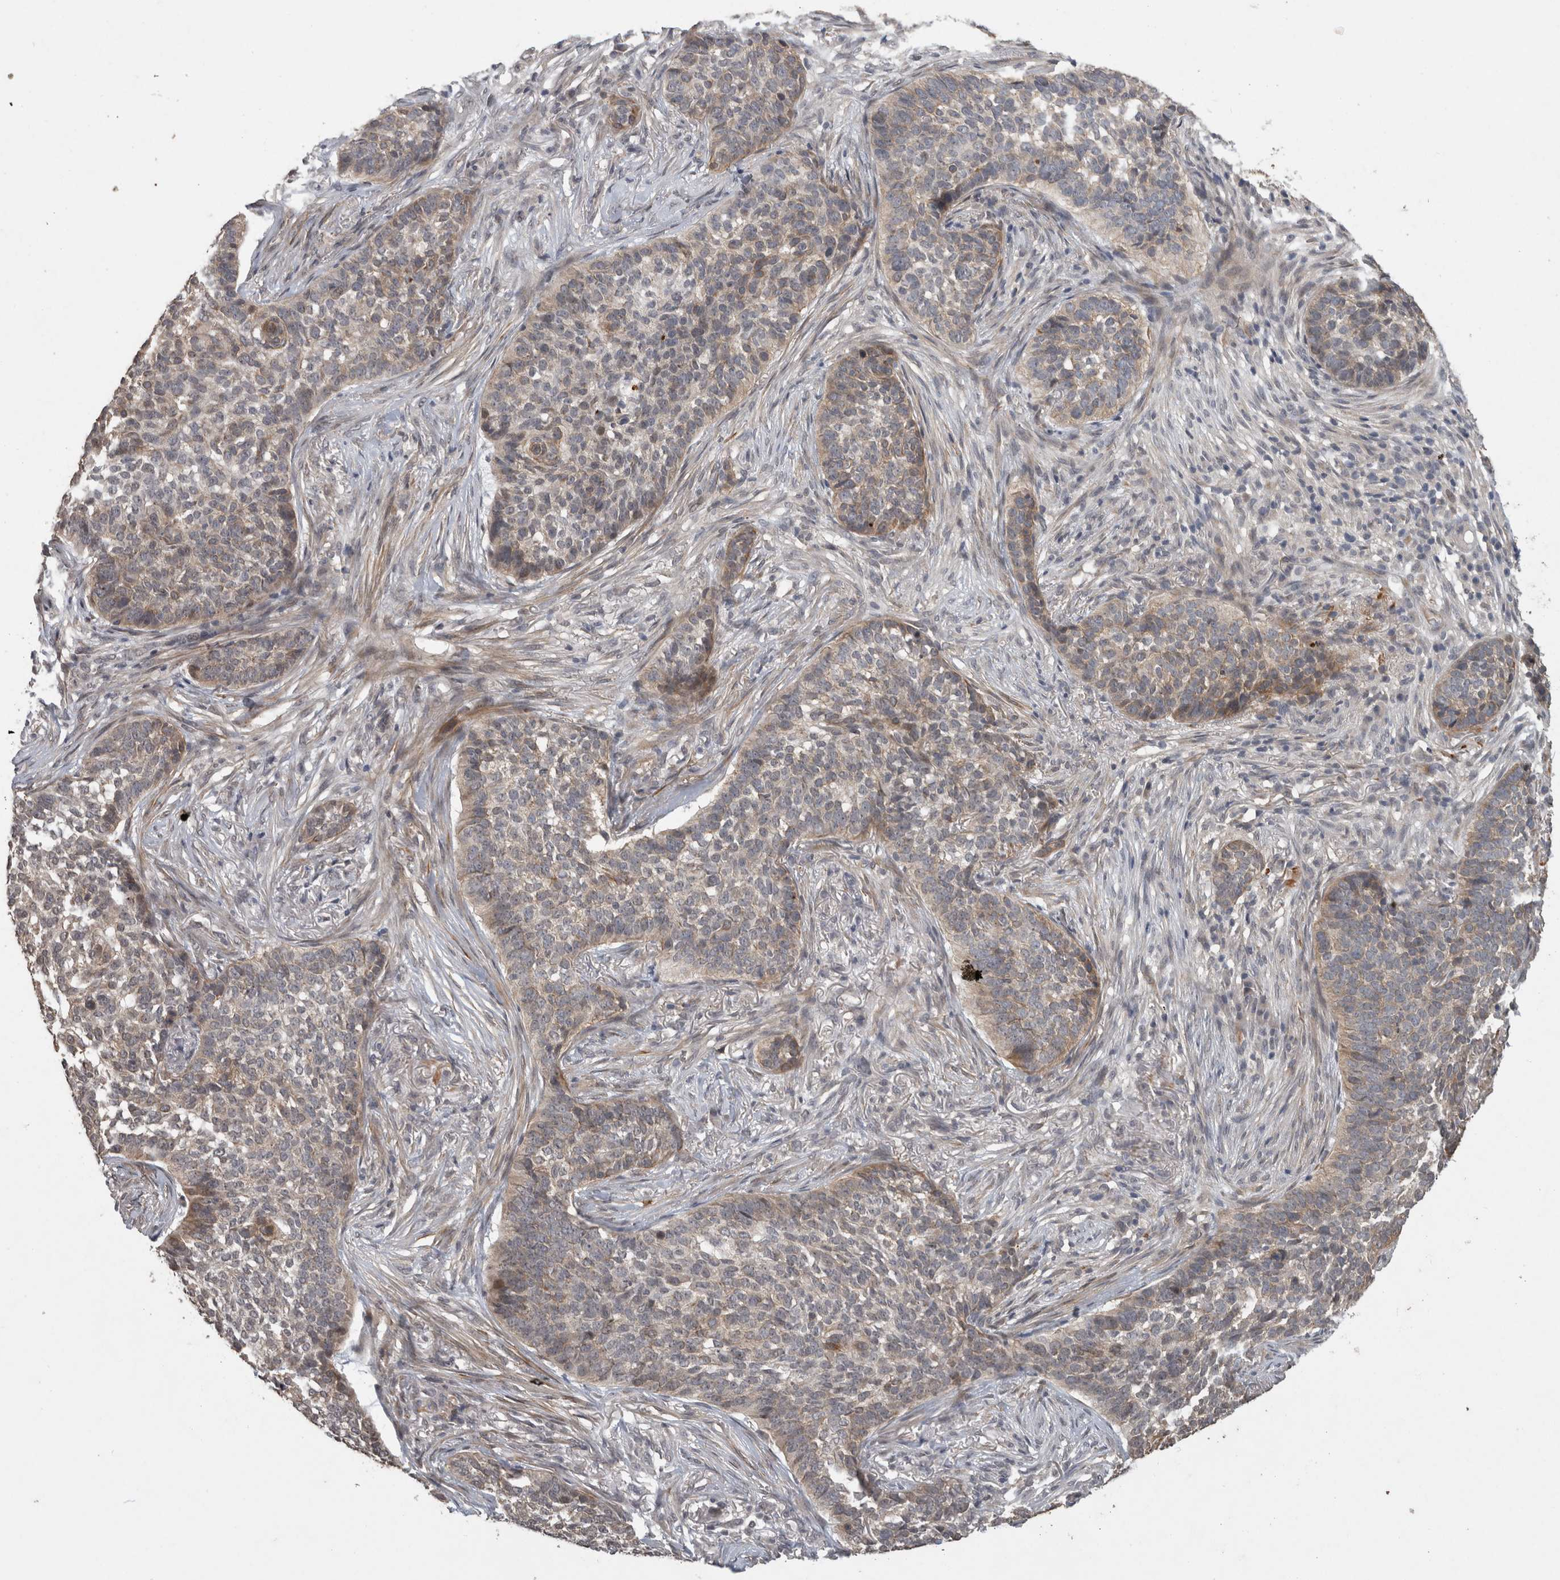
{"staining": {"intensity": "weak", "quantity": "<25%", "location": "cytoplasmic/membranous"}, "tissue": "skin cancer", "cell_type": "Tumor cells", "image_type": "cancer", "snomed": [{"axis": "morphology", "description": "Basal cell carcinoma"}, {"axis": "topography", "description": "Skin"}], "caption": "Basal cell carcinoma (skin) stained for a protein using immunohistochemistry displays no positivity tumor cells.", "gene": "RHPN1", "patient": {"sex": "male", "age": 85}}